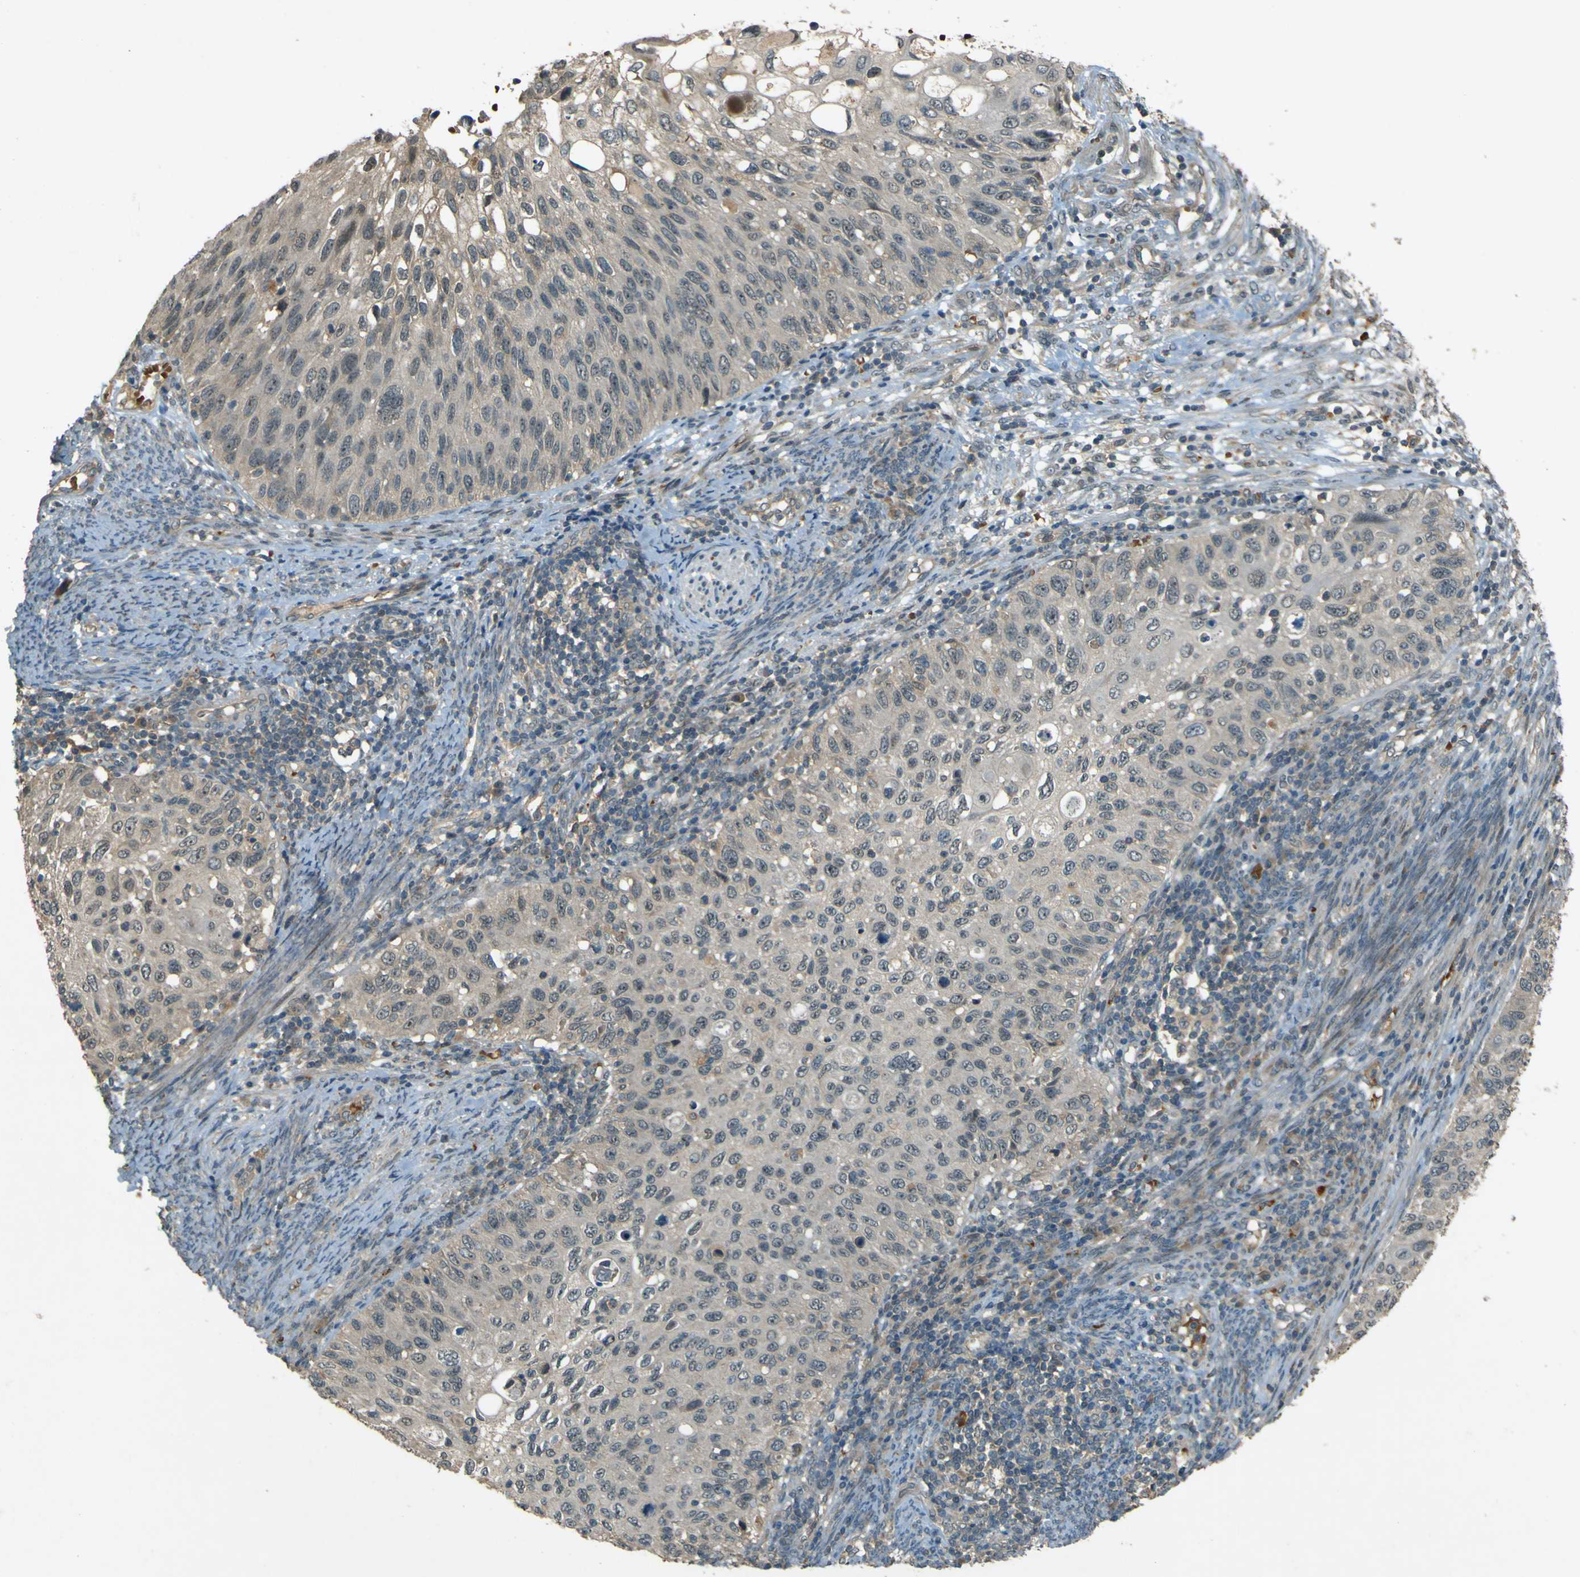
{"staining": {"intensity": "weak", "quantity": ">75%", "location": "cytoplasmic/membranous"}, "tissue": "cervical cancer", "cell_type": "Tumor cells", "image_type": "cancer", "snomed": [{"axis": "morphology", "description": "Squamous cell carcinoma, NOS"}, {"axis": "topography", "description": "Cervix"}], "caption": "A brown stain highlights weak cytoplasmic/membranous expression of a protein in squamous cell carcinoma (cervical) tumor cells.", "gene": "MPDZ", "patient": {"sex": "female", "age": 70}}